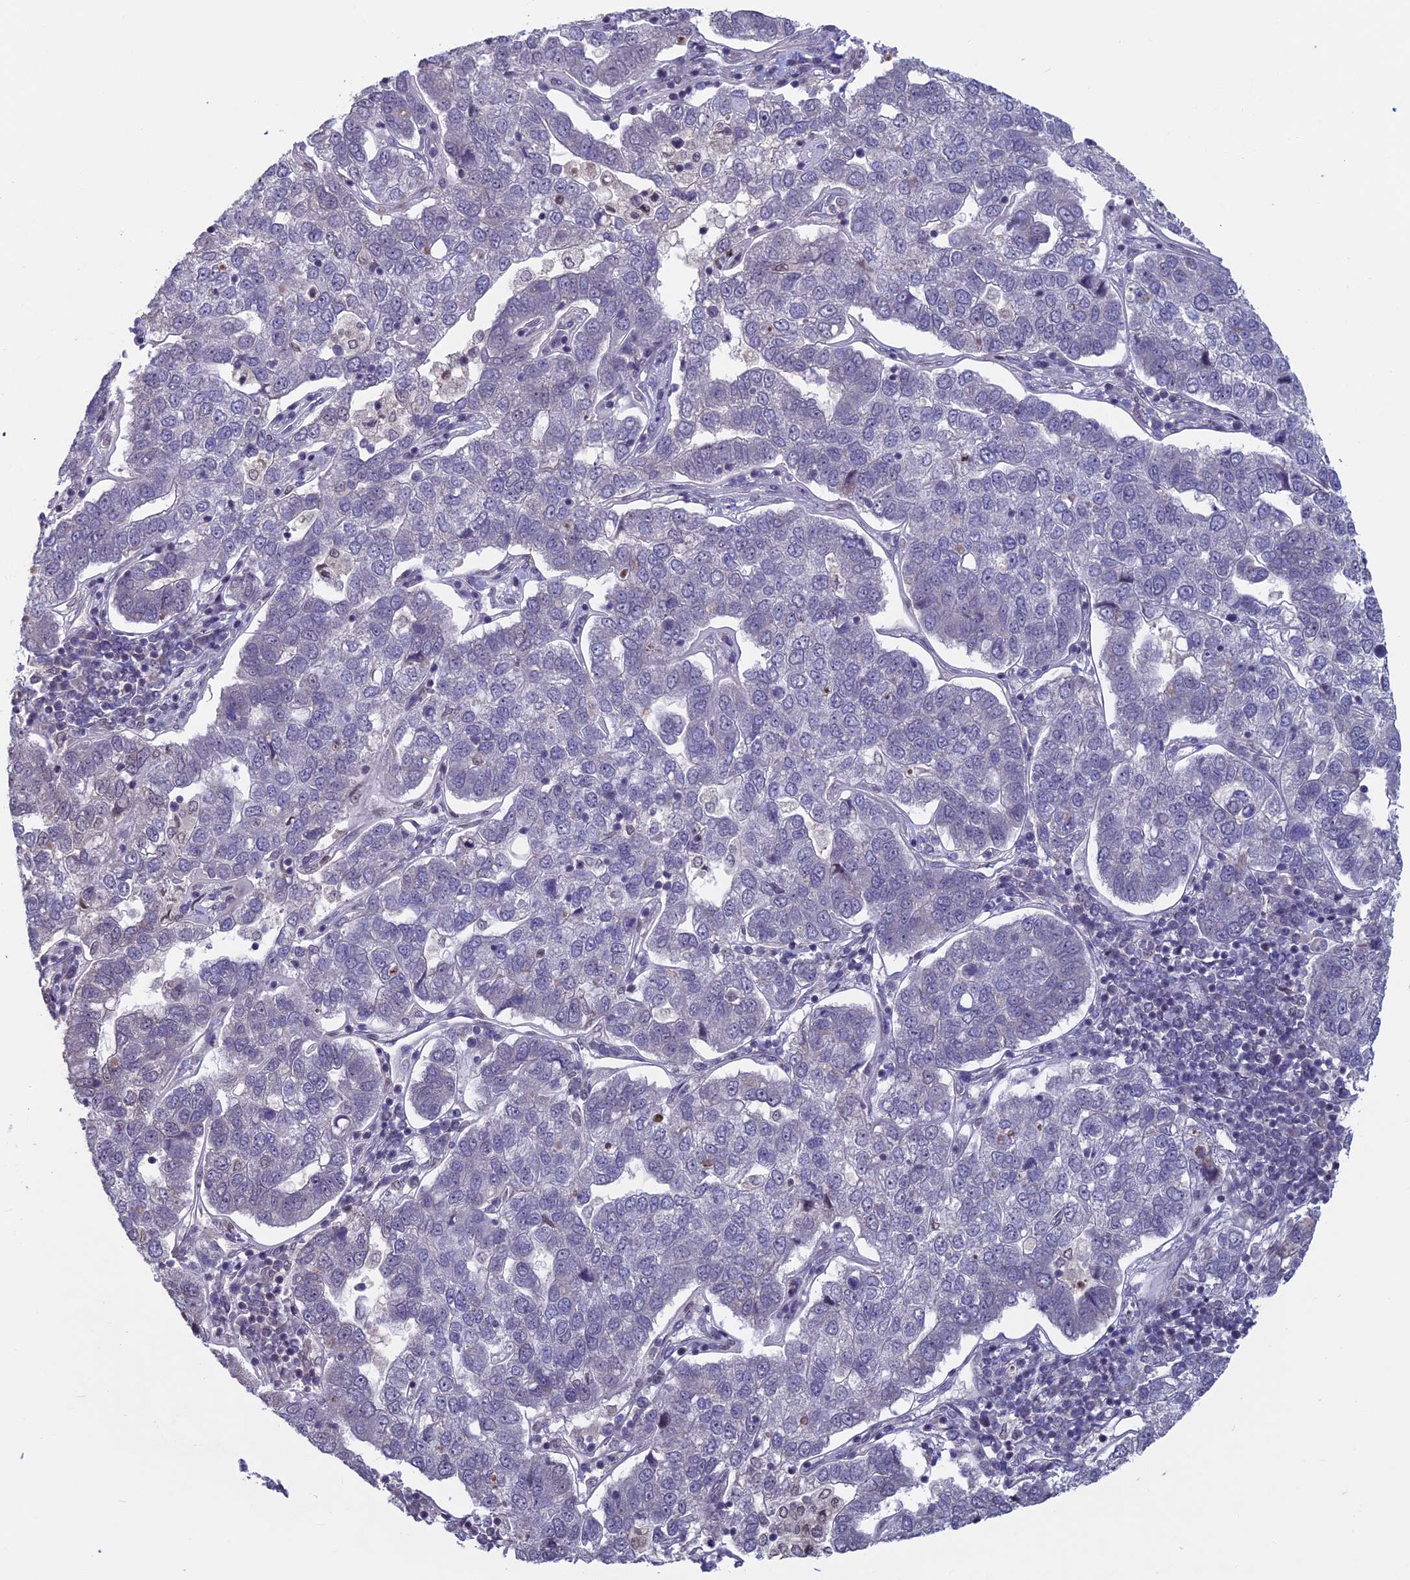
{"staining": {"intensity": "negative", "quantity": "none", "location": "none"}, "tissue": "pancreatic cancer", "cell_type": "Tumor cells", "image_type": "cancer", "snomed": [{"axis": "morphology", "description": "Adenocarcinoma, NOS"}, {"axis": "topography", "description": "Pancreas"}], "caption": "This is a photomicrograph of immunohistochemistry (IHC) staining of pancreatic cancer (adenocarcinoma), which shows no staining in tumor cells.", "gene": "SPIRE1", "patient": {"sex": "female", "age": 61}}